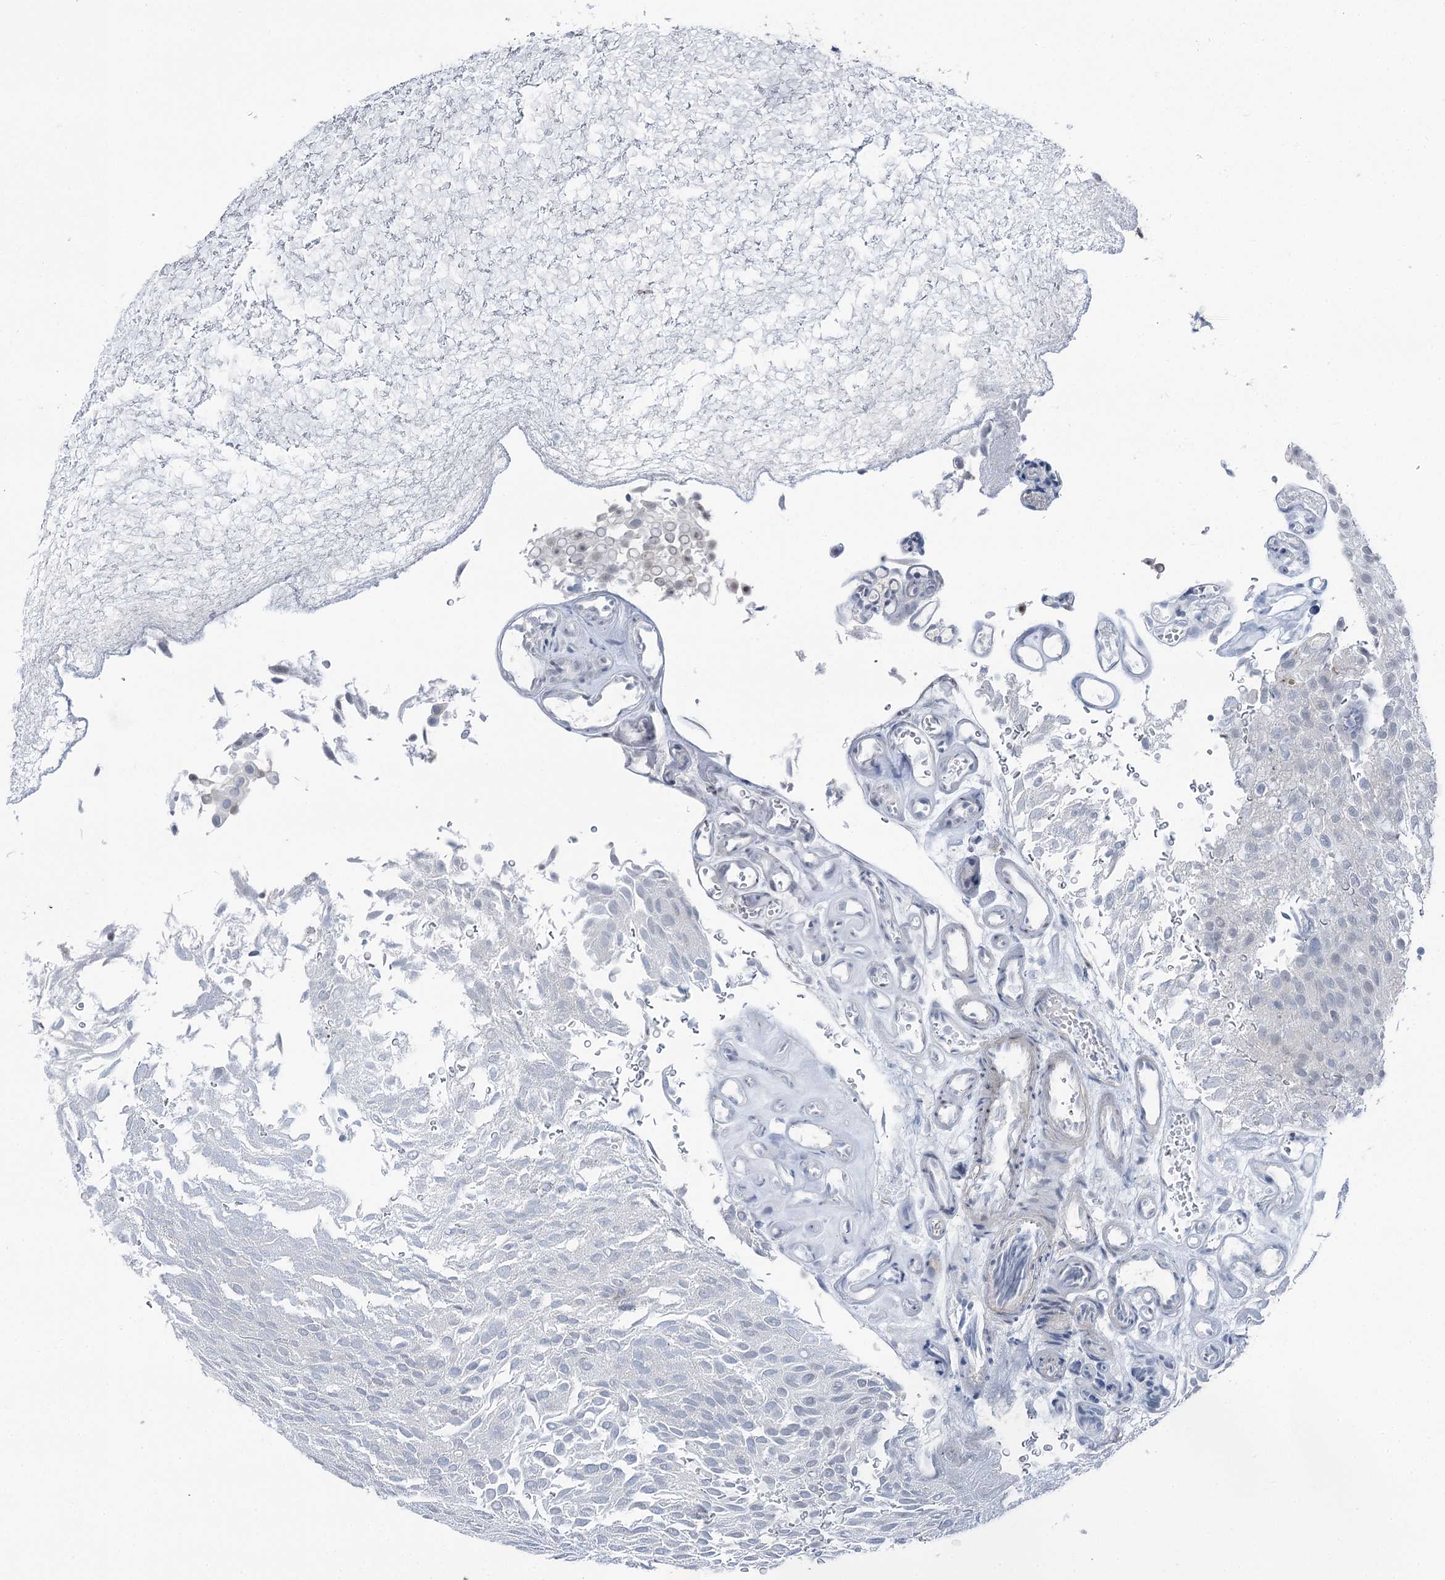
{"staining": {"intensity": "negative", "quantity": "none", "location": "none"}, "tissue": "urothelial cancer", "cell_type": "Tumor cells", "image_type": "cancer", "snomed": [{"axis": "morphology", "description": "Urothelial carcinoma, Low grade"}, {"axis": "topography", "description": "Urinary bladder"}], "caption": "There is no significant expression in tumor cells of urothelial cancer.", "gene": "STEEP1", "patient": {"sex": "male", "age": 78}}